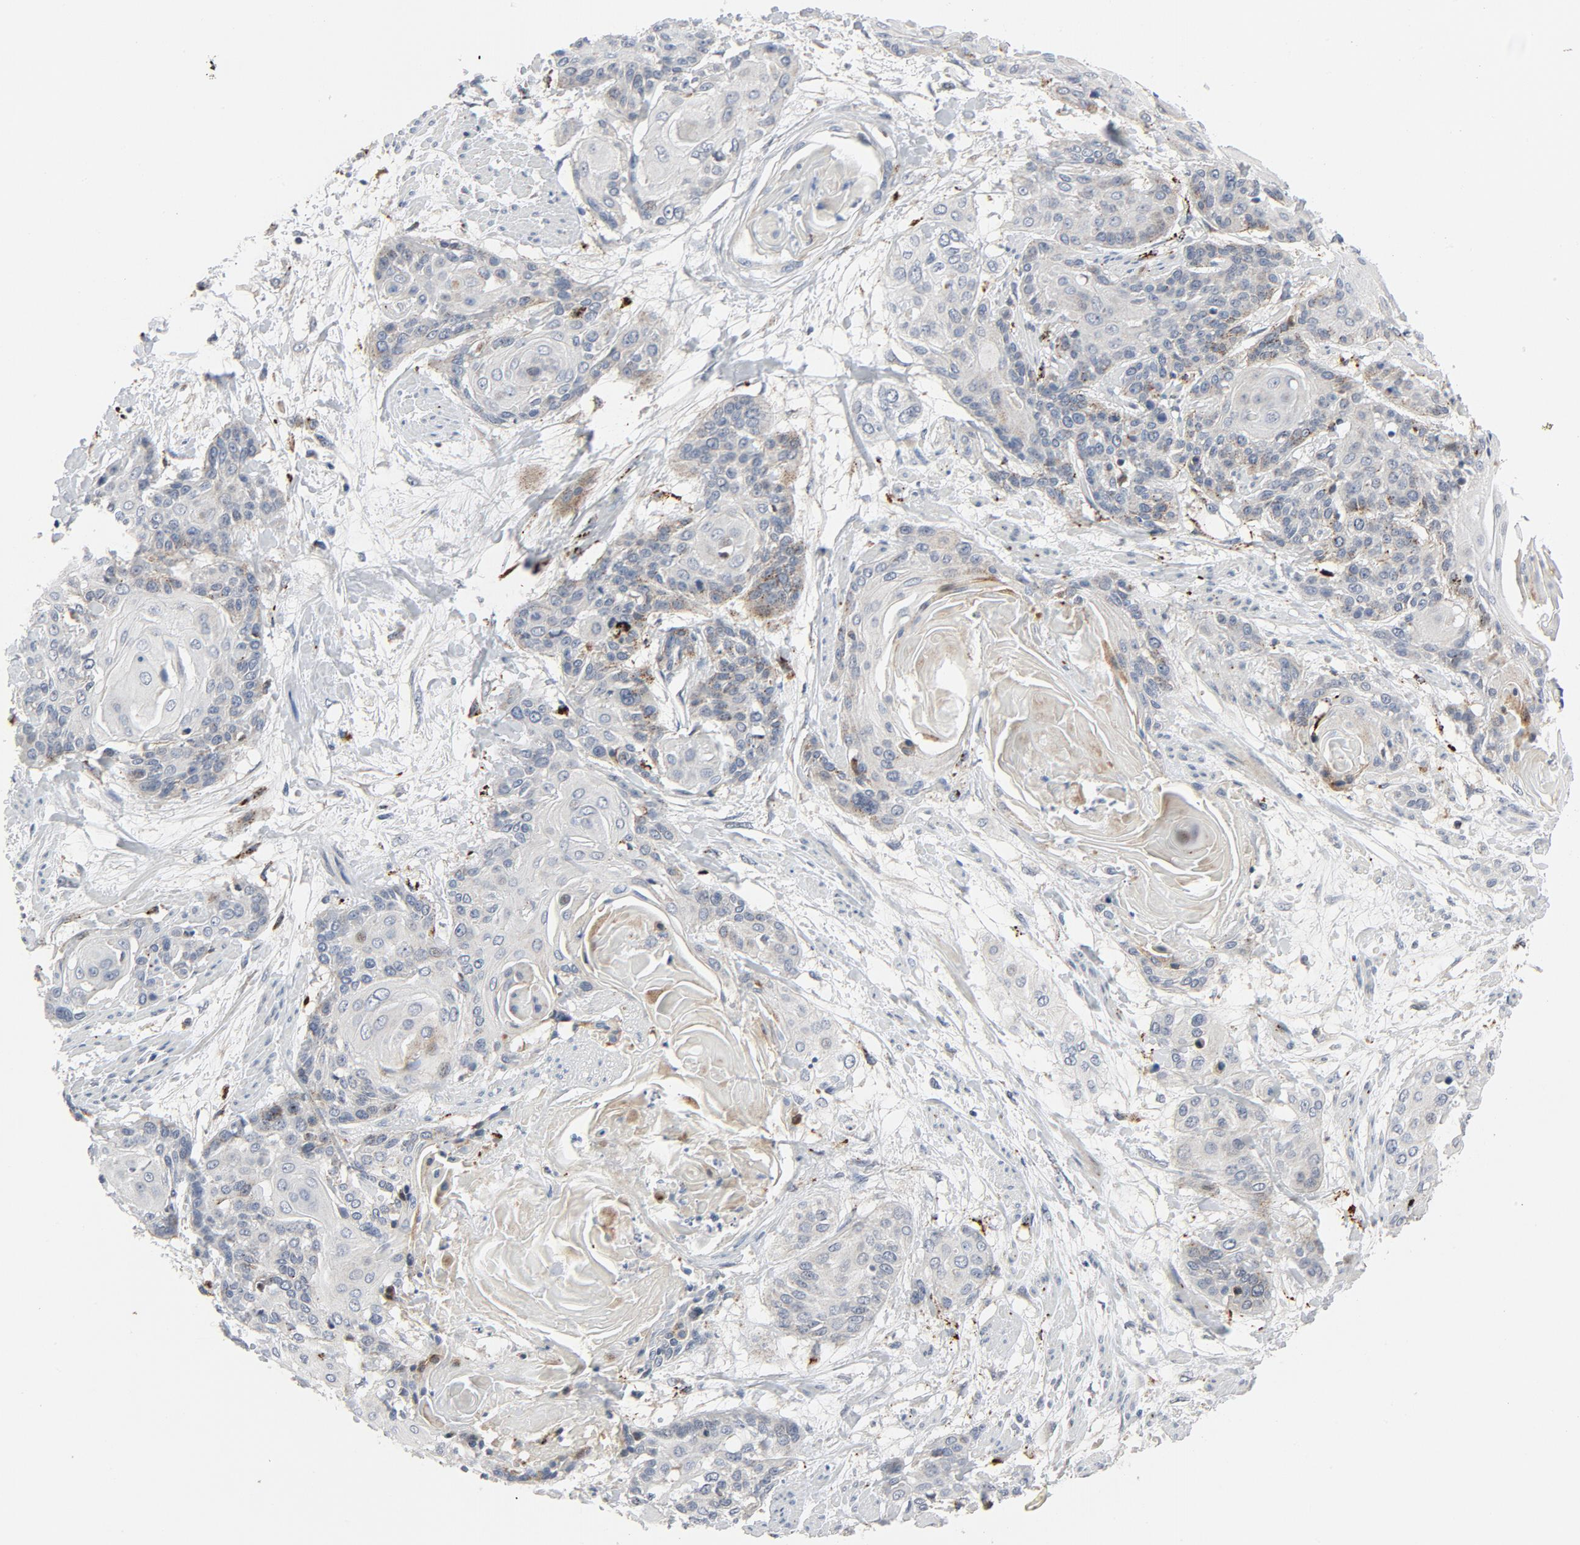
{"staining": {"intensity": "weak", "quantity": "<25%", "location": "cytoplasmic/membranous"}, "tissue": "cervical cancer", "cell_type": "Tumor cells", "image_type": "cancer", "snomed": [{"axis": "morphology", "description": "Squamous cell carcinoma, NOS"}, {"axis": "topography", "description": "Cervix"}], "caption": "The immunohistochemistry micrograph has no significant staining in tumor cells of cervical squamous cell carcinoma tissue.", "gene": "AKT2", "patient": {"sex": "female", "age": 57}}